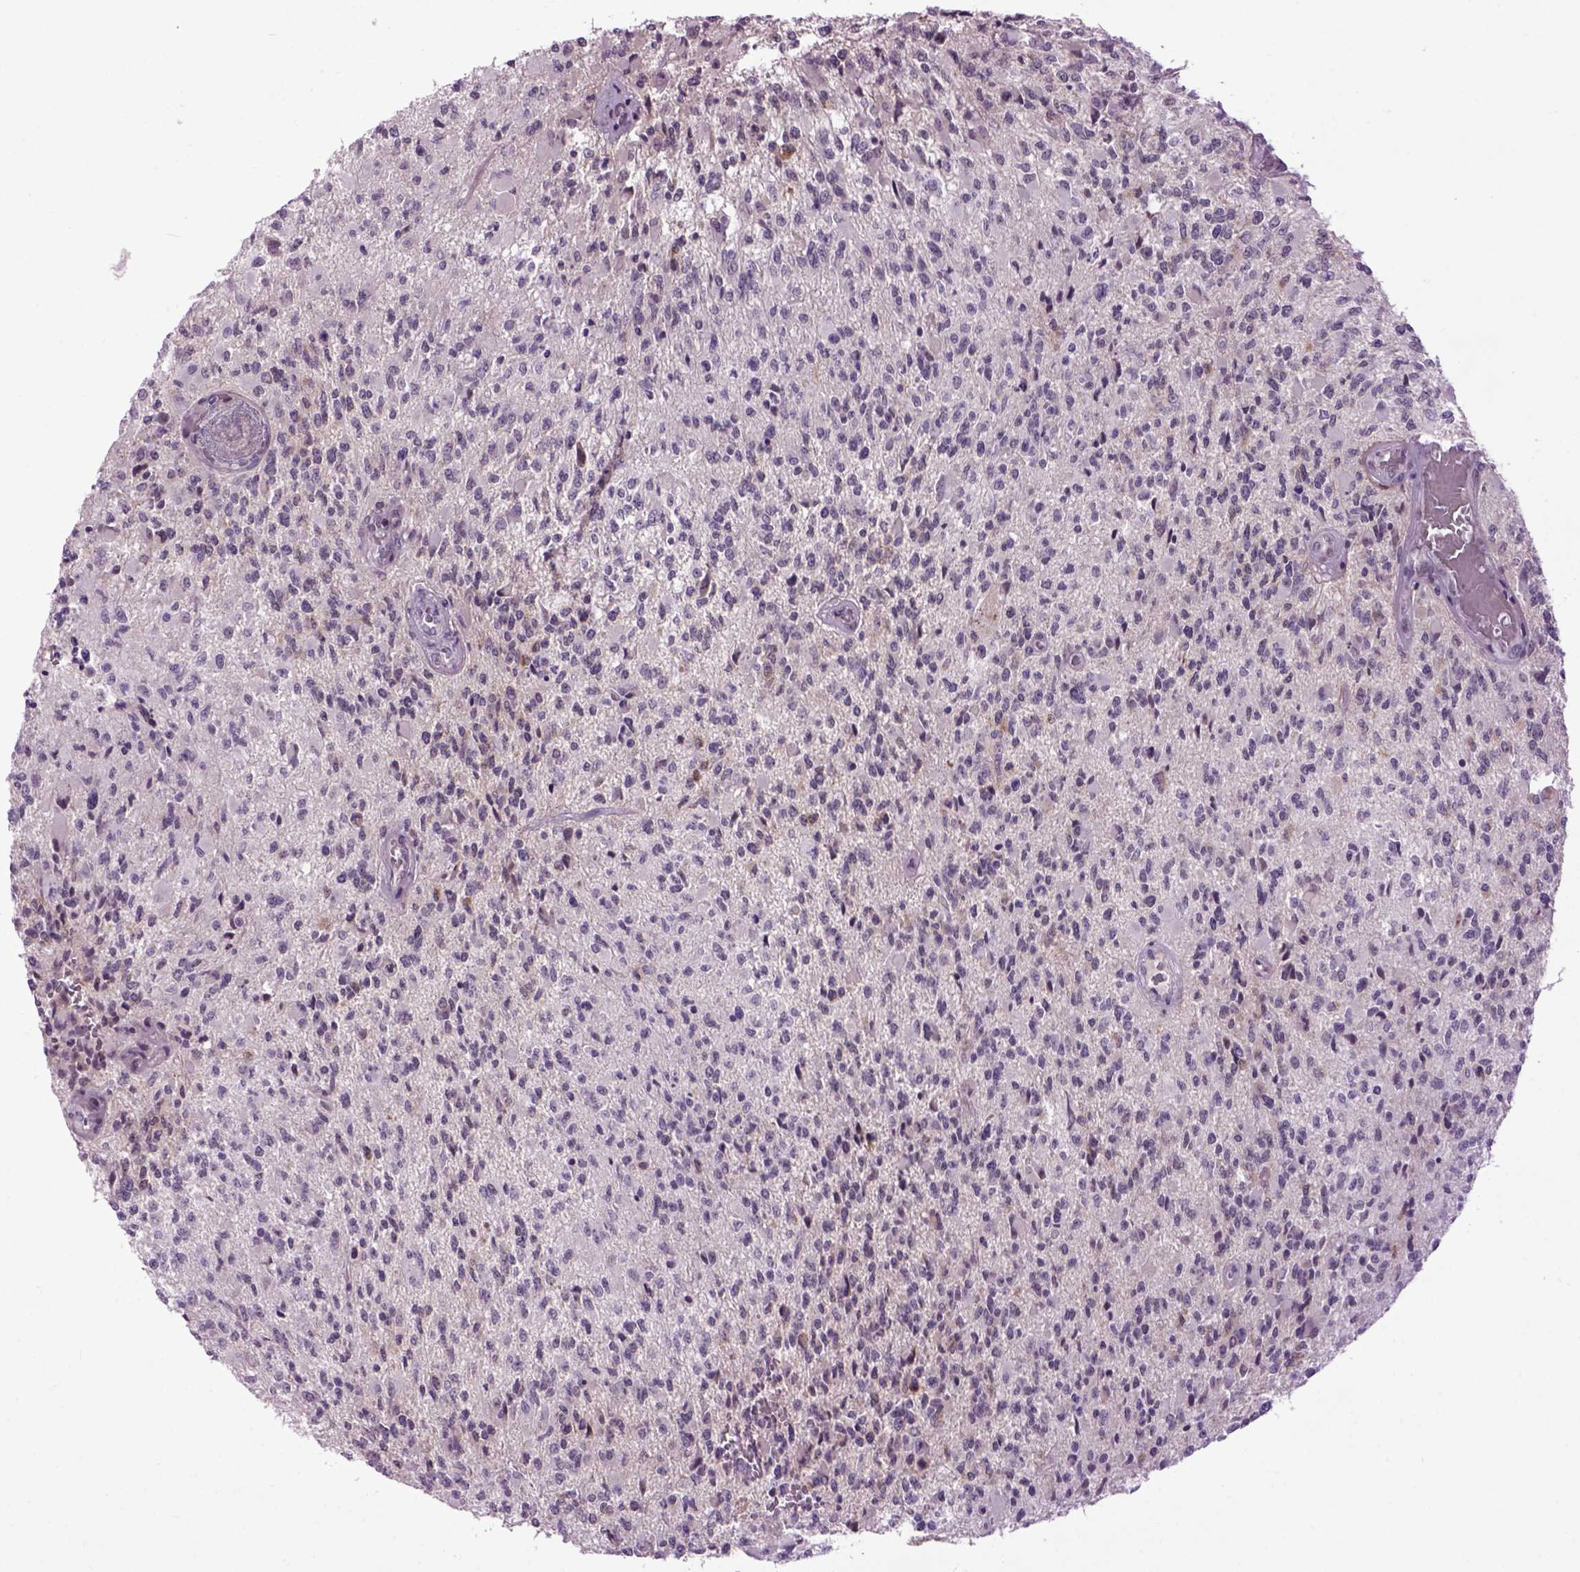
{"staining": {"intensity": "negative", "quantity": "none", "location": "none"}, "tissue": "glioma", "cell_type": "Tumor cells", "image_type": "cancer", "snomed": [{"axis": "morphology", "description": "Glioma, malignant, High grade"}, {"axis": "topography", "description": "Brain"}], "caption": "A histopathology image of human high-grade glioma (malignant) is negative for staining in tumor cells.", "gene": "EMILIN3", "patient": {"sex": "female", "age": 63}}